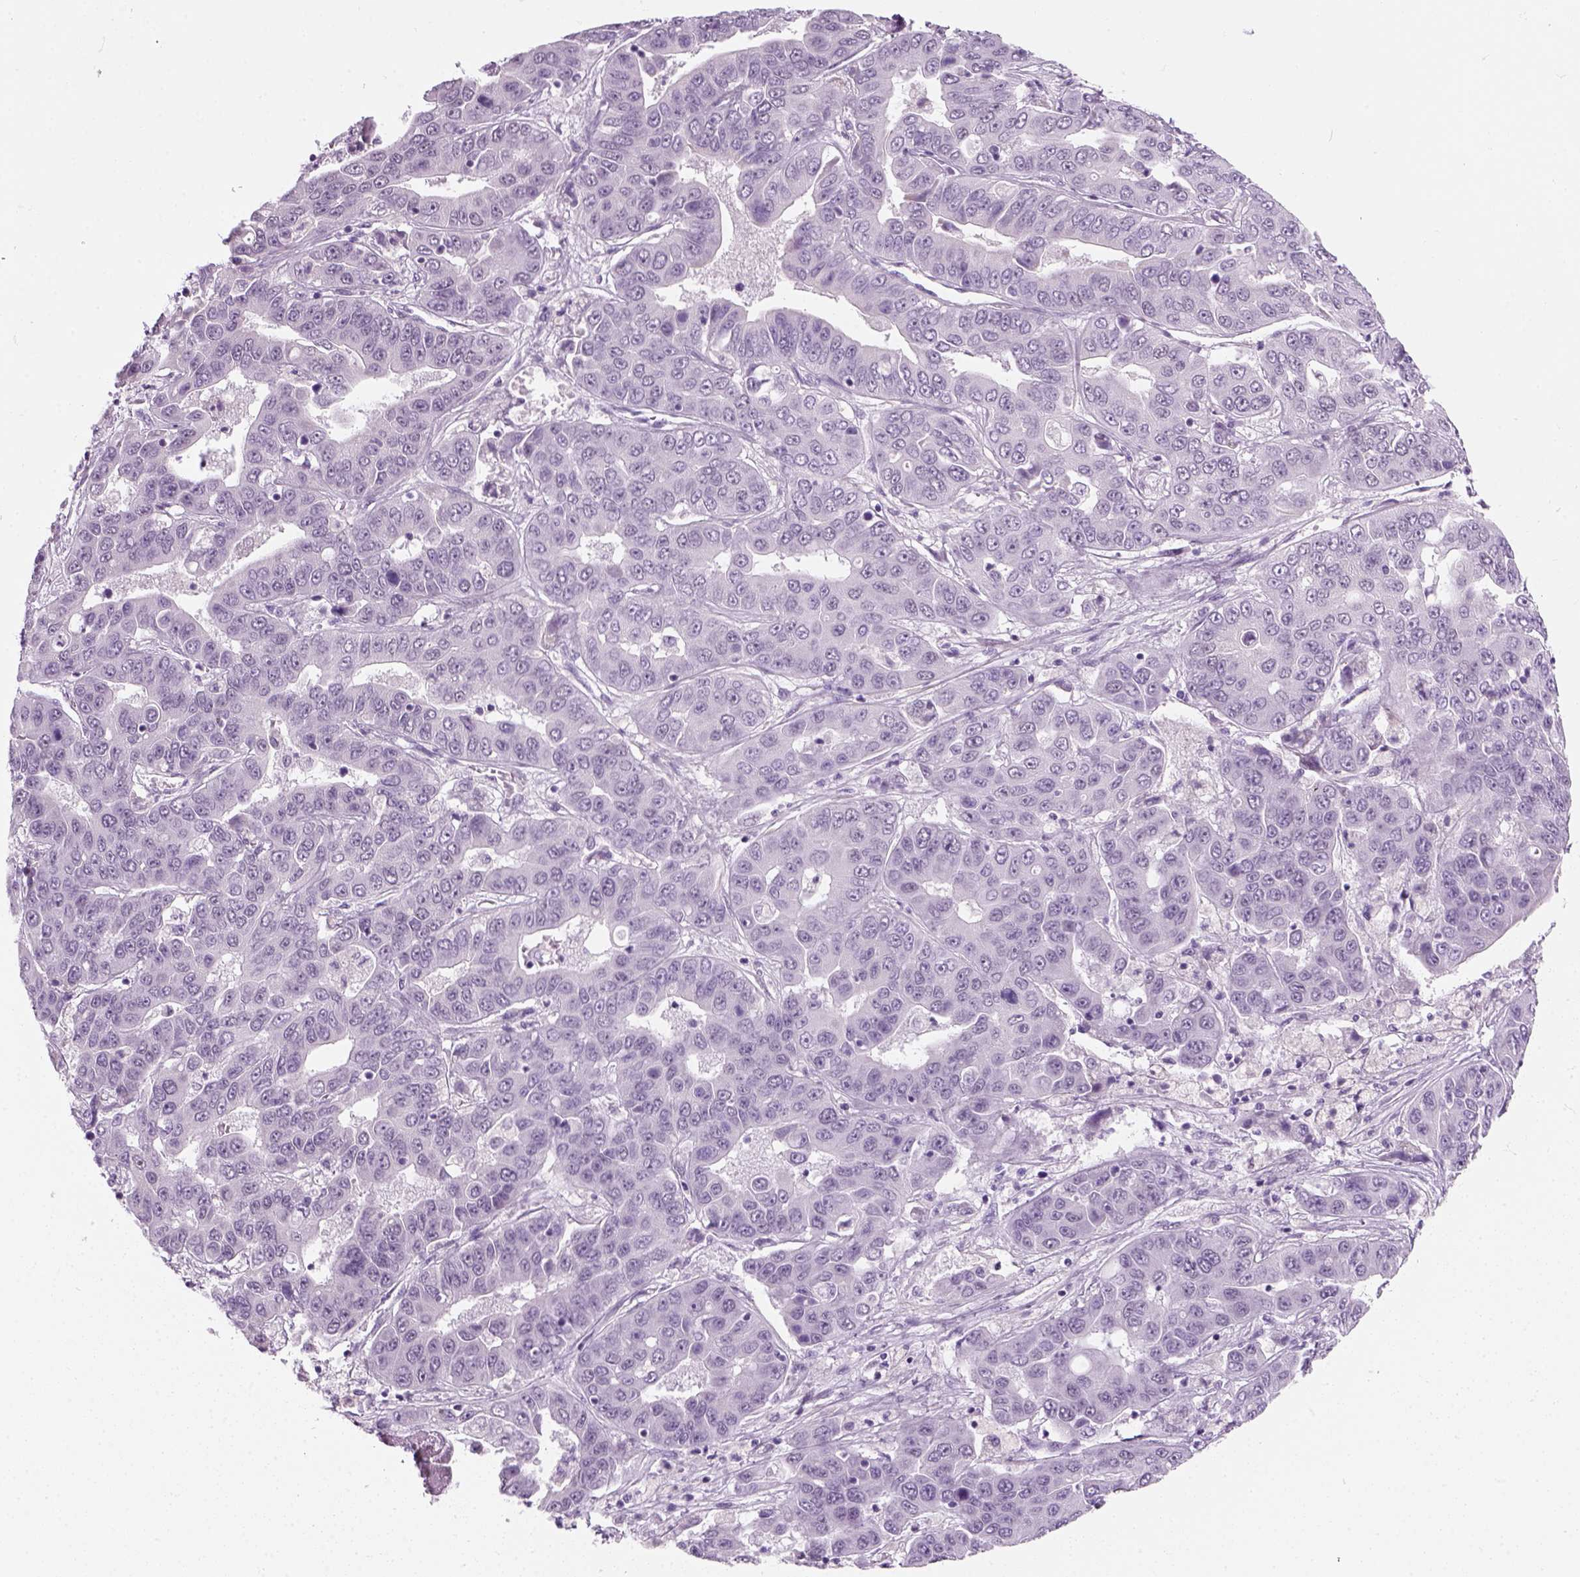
{"staining": {"intensity": "negative", "quantity": "none", "location": "none"}, "tissue": "liver cancer", "cell_type": "Tumor cells", "image_type": "cancer", "snomed": [{"axis": "morphology", "description": "Cholangiocarcinoma"}, {"axis": "topography", "description": "Liver"}], "caption": "High power microscopy photomicrograph of an IHC photomicrograph of liver cancer, revealing no significant positivity in tumor cells.", "gene": "ZNF865", "patient": {"sex": "female", "age": 52}}